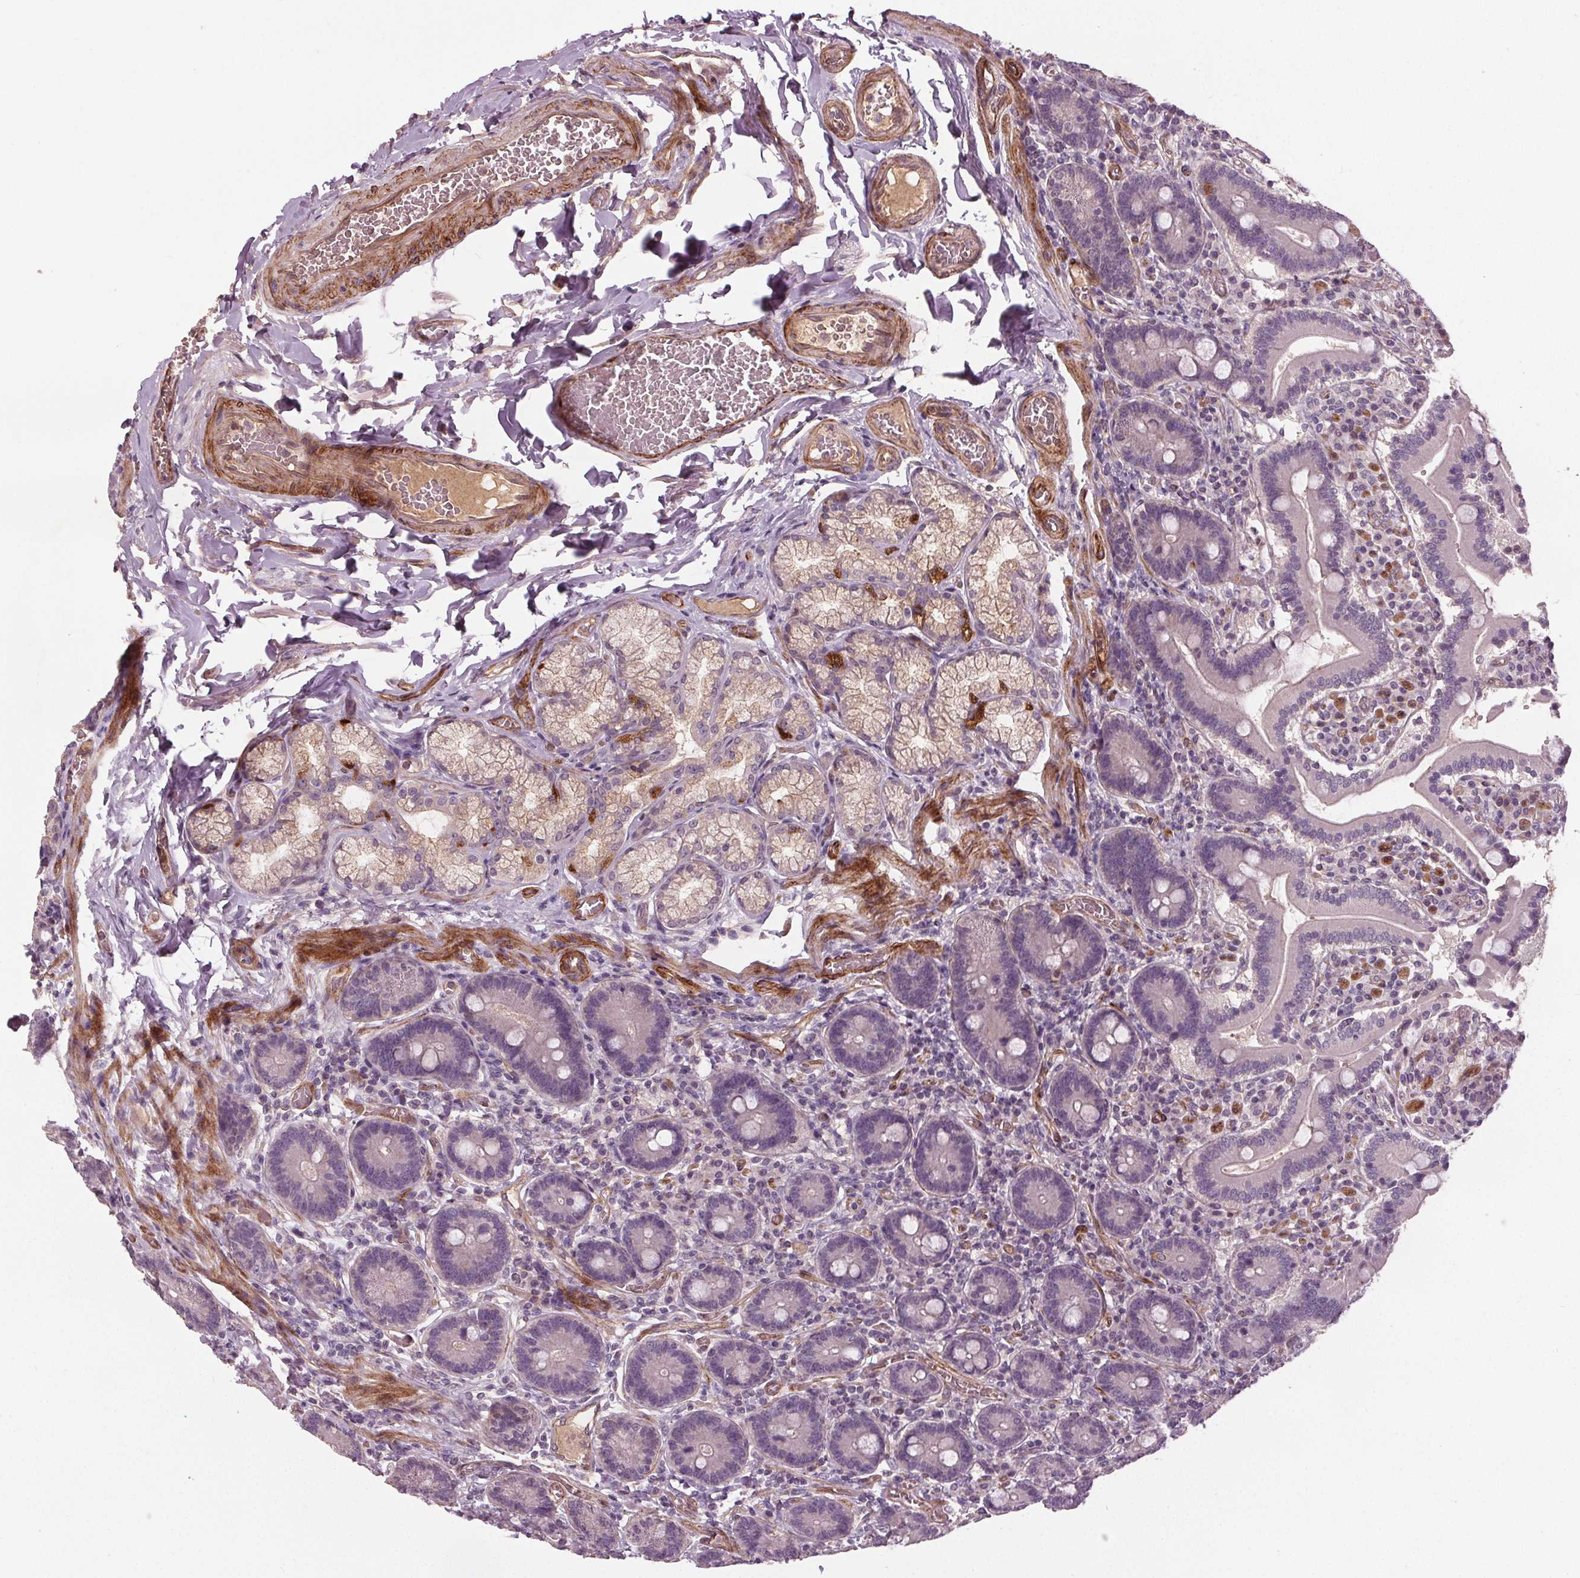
{"staining": {"intensity": "negative", "quantity": "none", "location": "none"}, "tissue": "duodenum", "cell_type": "Glandular cells", "image_type": "normal", "snomed": [{"axis": "morphology", "description": "Normal tissue, NOS"}, {"axis": "topography", "description": "Duodenum"}], "caption": "The image reveals no staining of glandular cells in normal duodenum. (Immunohistochemistry, brightfield microscopy, high magnification).", "gene": "PDGFD", "patient": {"sex": "female", "age": 62}}